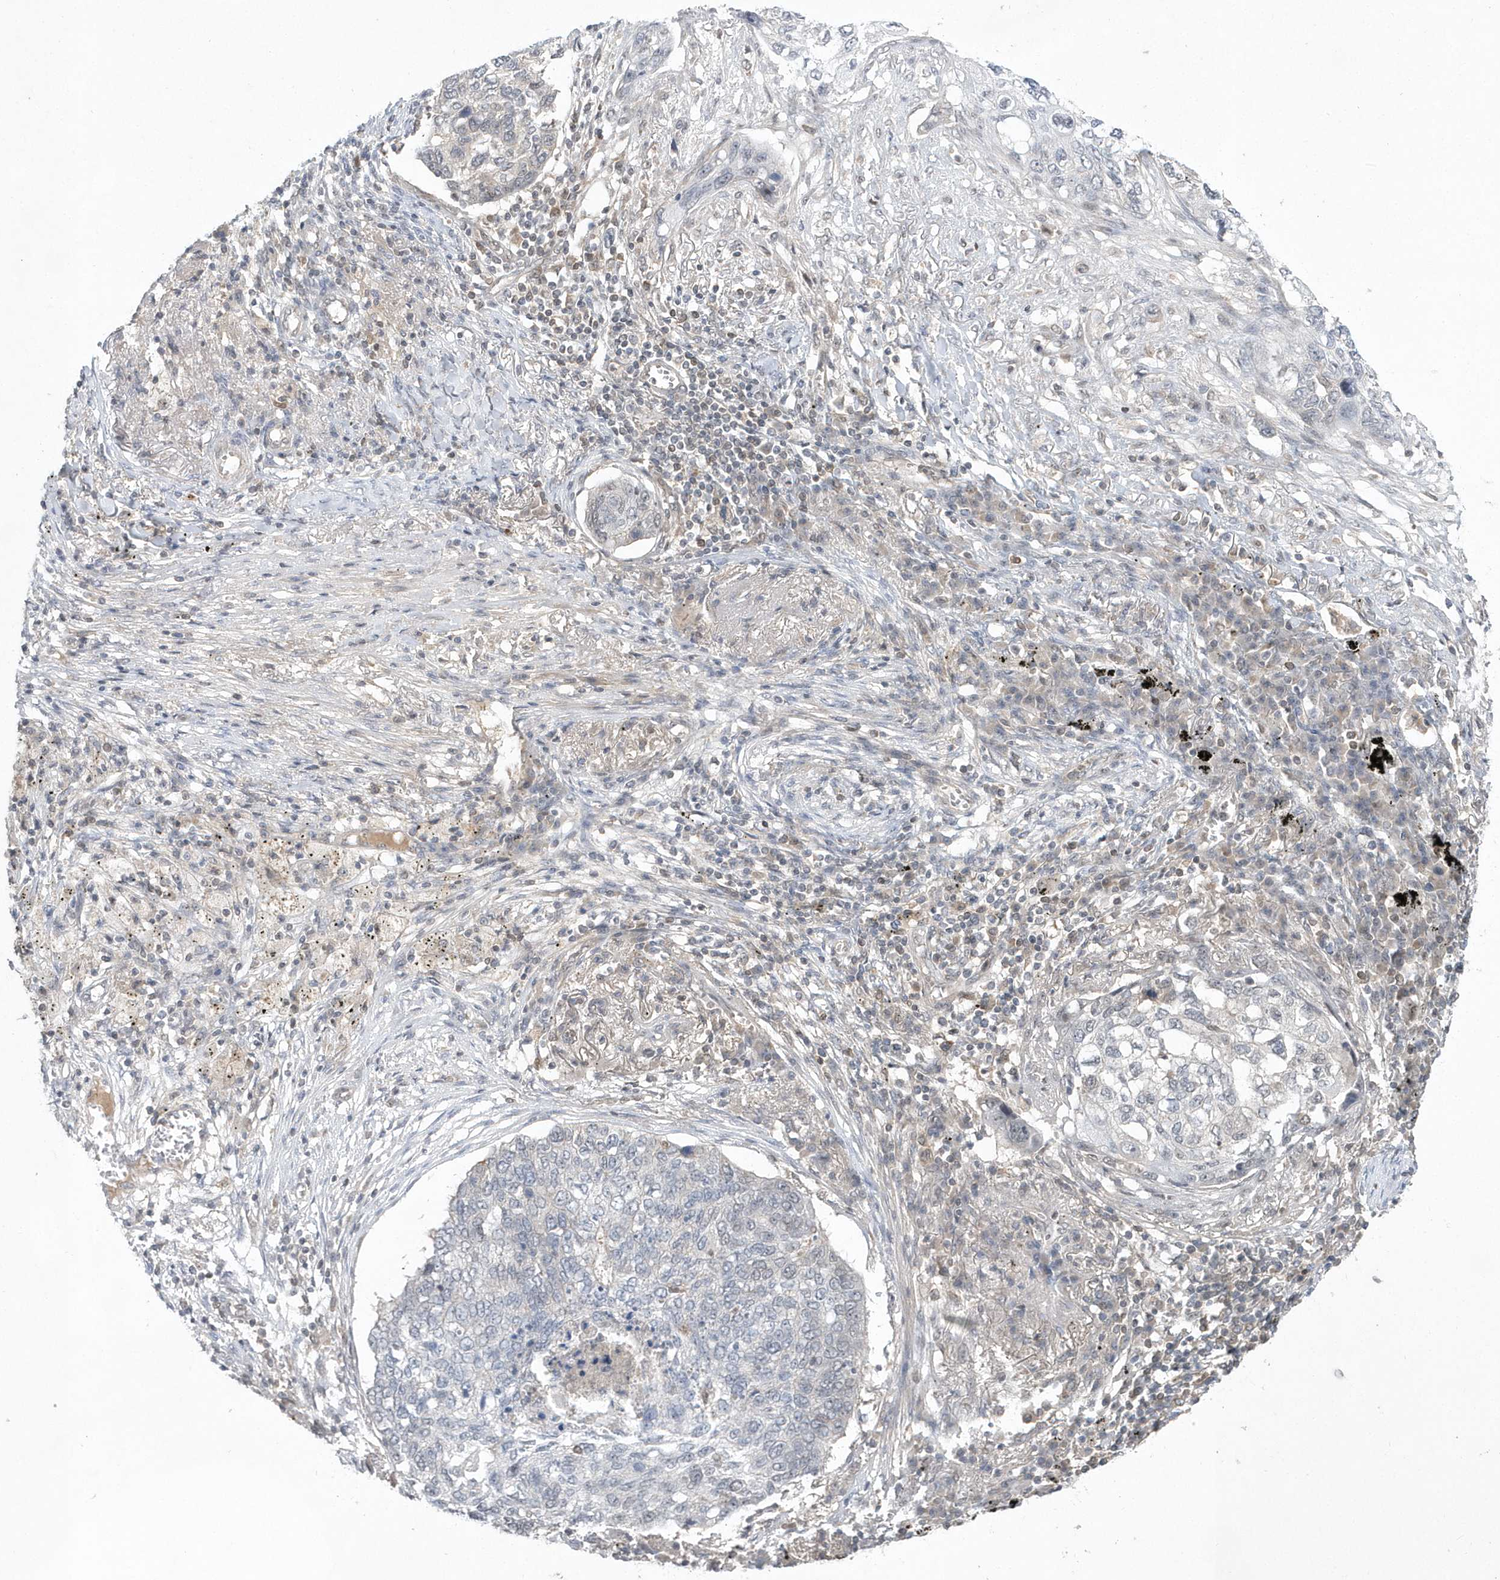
{"staining": {"intensity": "negative", "quantity": "none", "location": "none"}, "tissue": "lung cancer", "cell_type": "Tumor cells", "image_type": "cancer", "snomed": [{"axis": "morphology", "description": "Squamous cell carcinoma, NOS"}, {"axis": "topography", "description": "Lung"}], "caption": "Tumor cells show no significant protein staining in lung cancer.", "gene": "TMEM132B", "patient": {"sex": "female", "age": 63}}